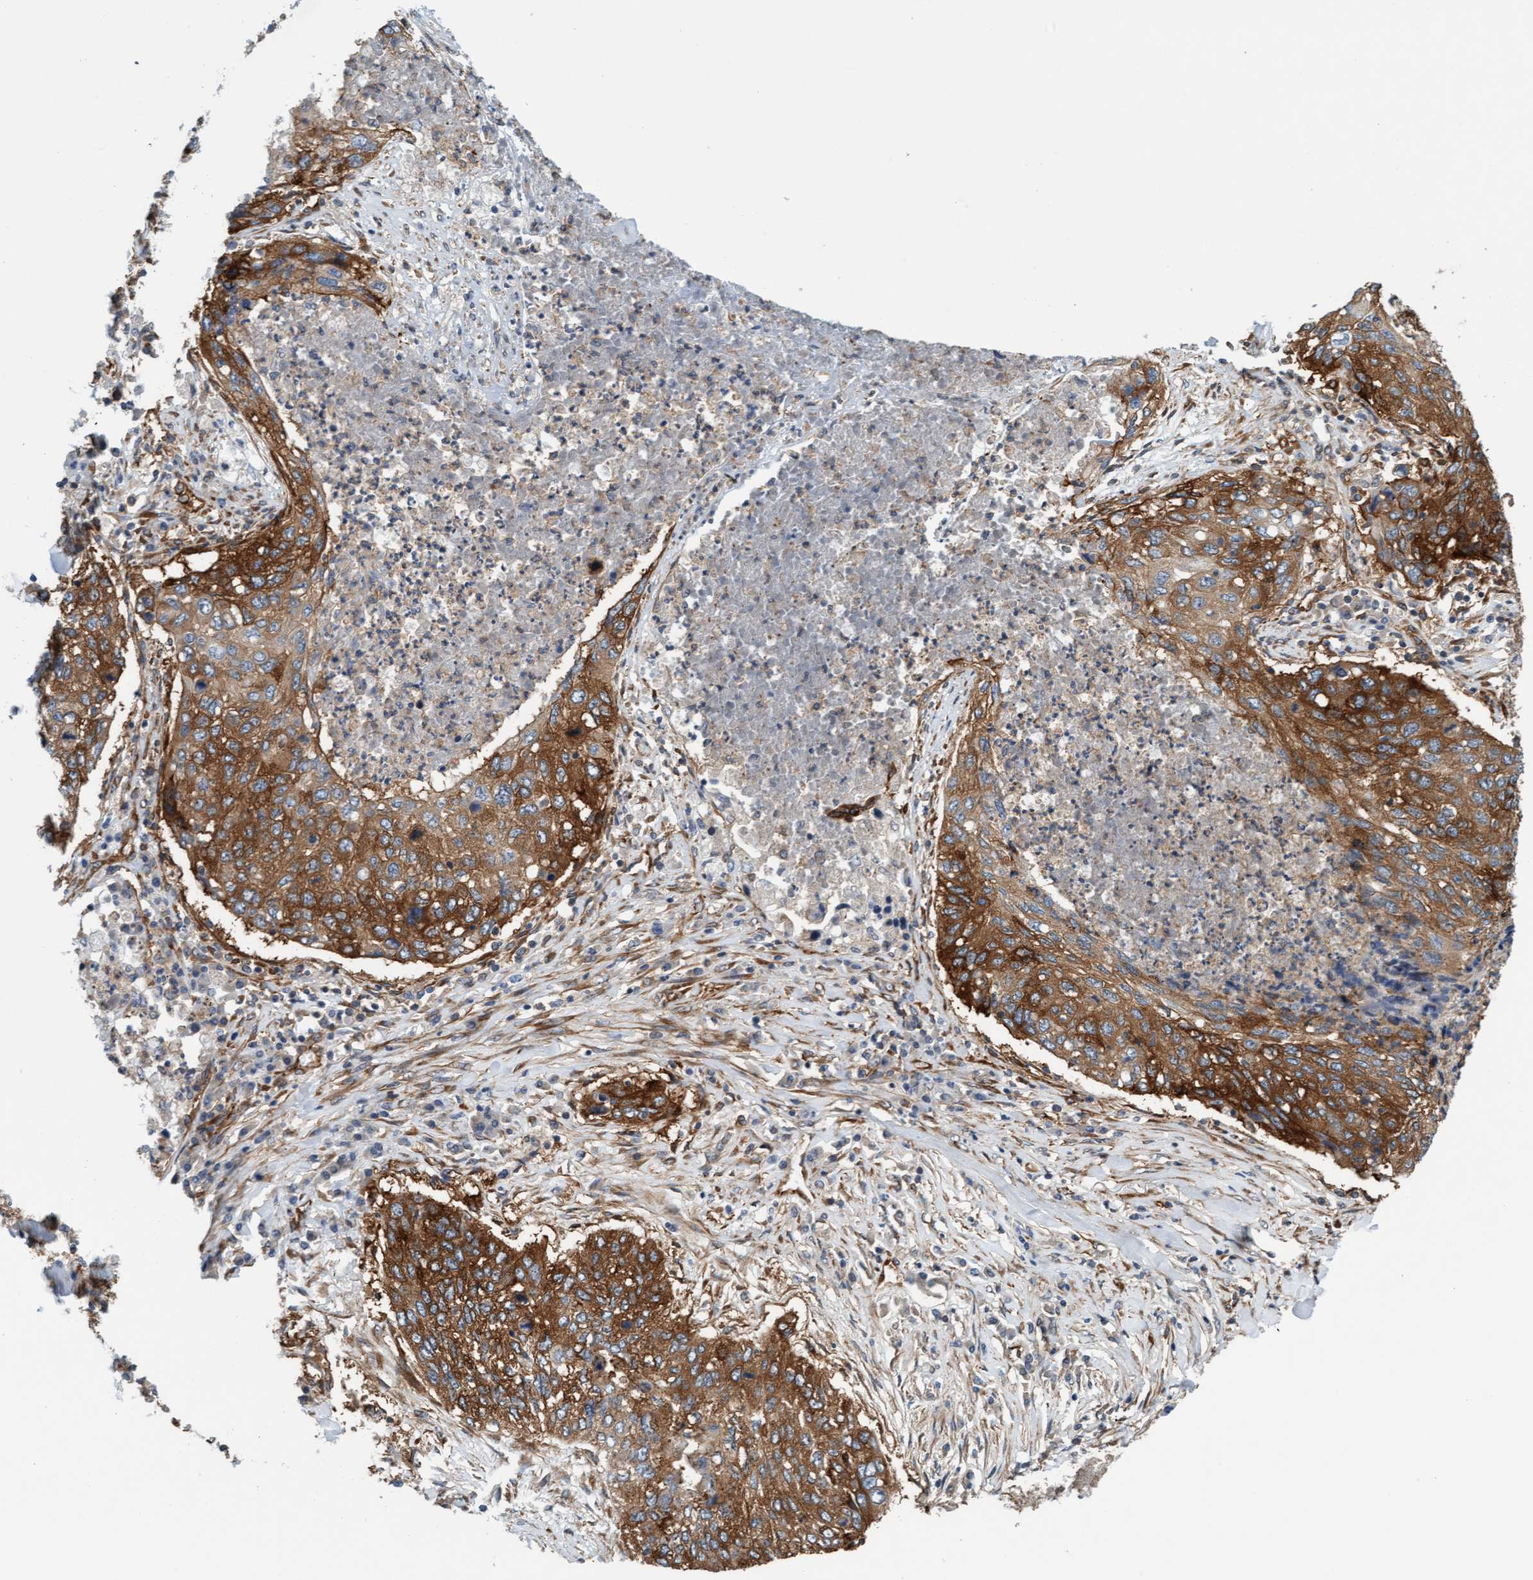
{"staining": {"intensity": "strong", "quantity": ">75%", "location": "cytoplasmic/membranous"}, "tissue": "lung cancer", "cell_type": "Tumor cells", "image_type": "cancer", "snomed": [{"axis": "morphology", "description": "Squamous cell carcinoma, NOS"}, {"axis": "topography", "description": "Lung"}], "caption": "Squamous cell carcinoma (lung) stained with DAB (3,3'-diaminobenzidine) immunohistochemistry (IHC) displays high levels of strong cytoplasmic/membranous expression in about >75% of tumor cells.", "gene": "FMNL3", "patient": {"sex": "female", "age": 63}}